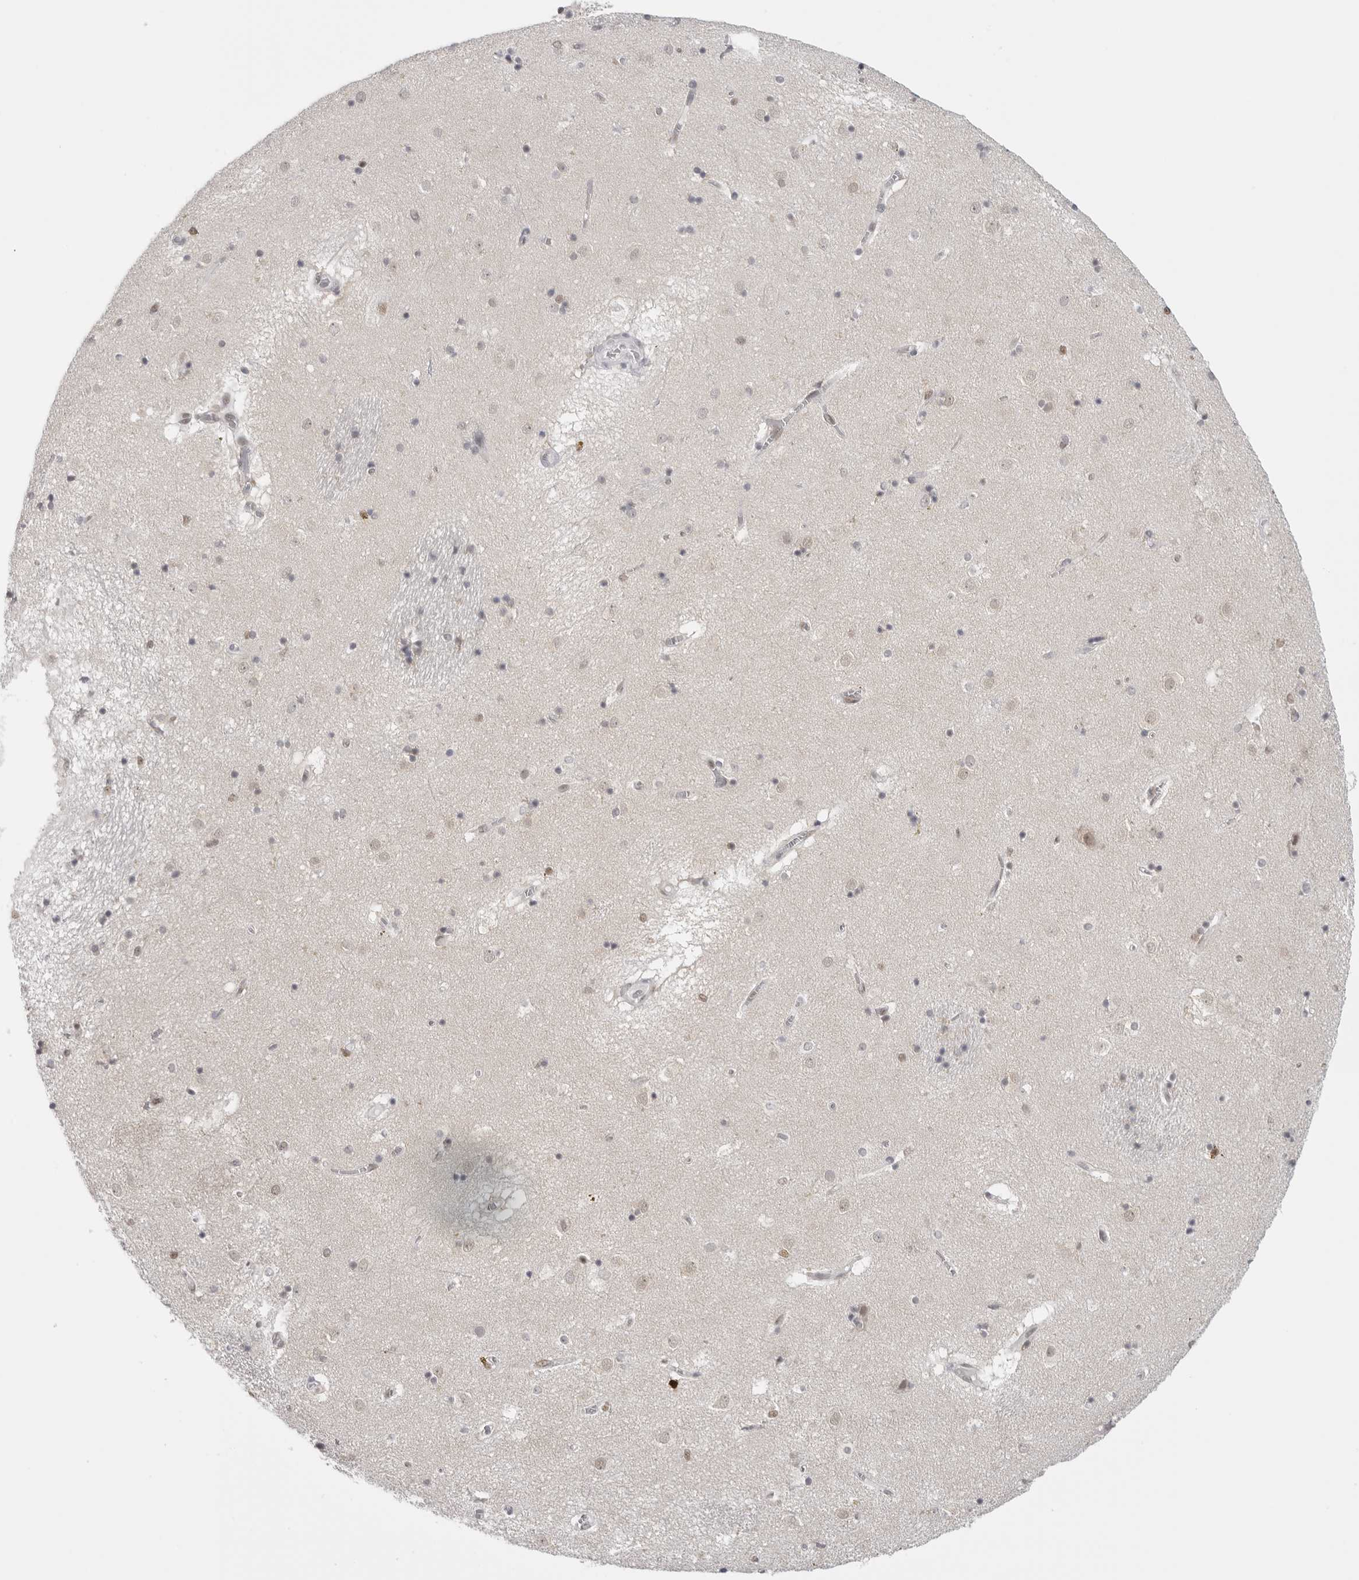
{"staining": {"intensity": "weak", "quantity": "<25%", "location": "nuclear"}, "tissue": "caudate", "cell_type": "Glial cells", "image_type": "normal", "snomed": [{"axis": "morphology", "description": "Normal tissue, NOS"}, {"axis": "topography", "description": "Lateral ventricle wall"}], "caption": "Caudate was stained to show a protein in brown. There is no significant positivity in glial cells. (DAB (3,3'-diaminobenzidine) immunohistochemistry visualized using brightfield microscopy, high magnification).", "gene": "RPA2", "patient": {"sex": "male", "age": 70}}